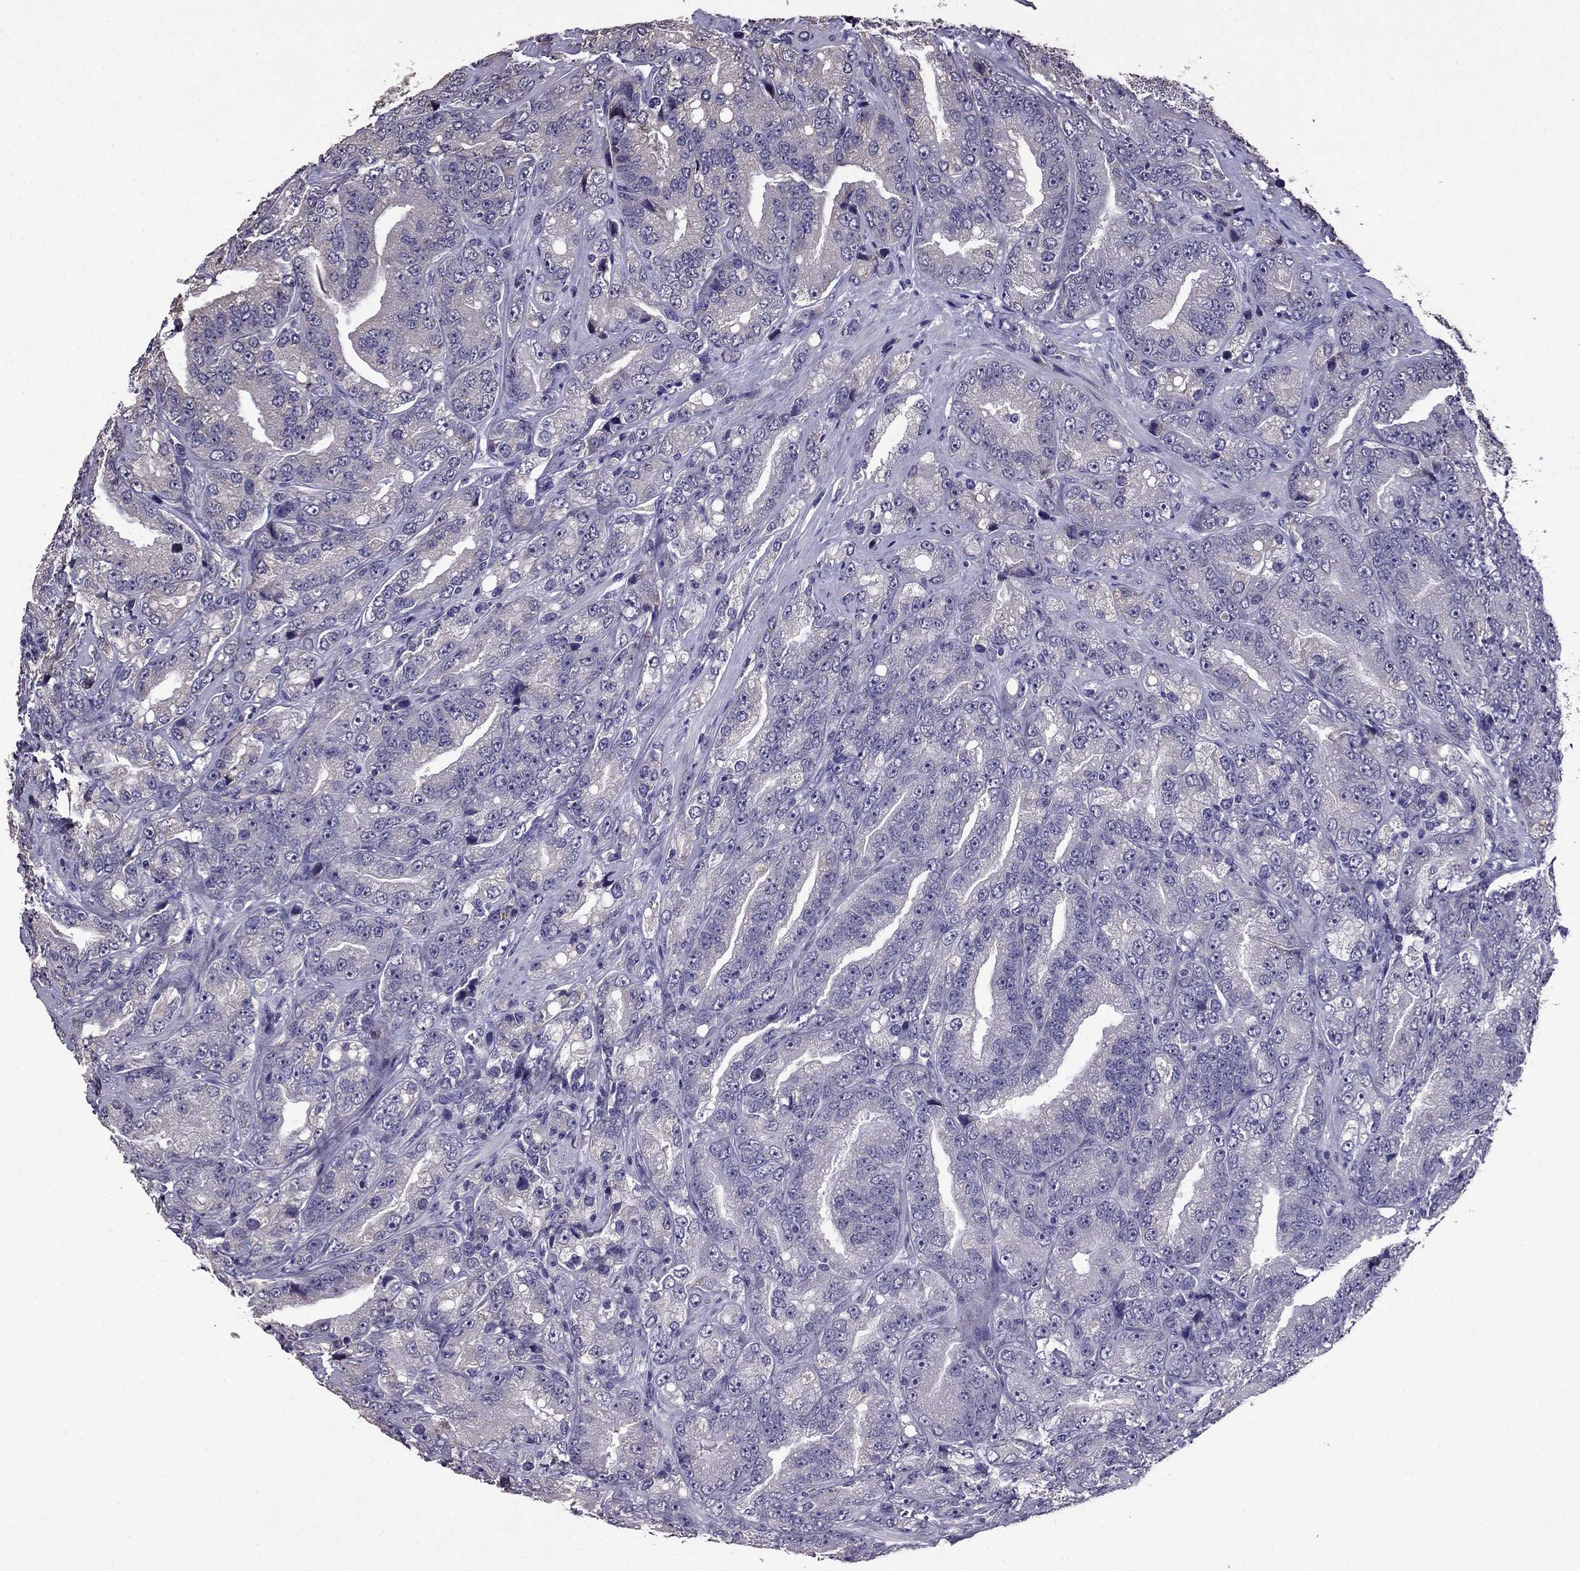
{"staining": {"intensity": "negative", "quantity": "none", "location": "none"}, "tissue": "prostate cancer", "cell_type": "Tumor cells", "image_type": "cancer", "snomed": [{"axis": "morphology", "description": "Adenocarcinoma, NOS"}, {"axis": "topography", "description": "Prostate"}], "caption": "Immunohistochemistry of adenocarcinoma (prostate) demonstrates no expression in tumor cells. Brightfield microscopy of IHC stained with DAB (3,3'-diaminobenzidine) (brown) and hematoxylin (blue), captured at high magnification.", "gene": "CDH9", "patient": {"sex": "male", "age": 63}}